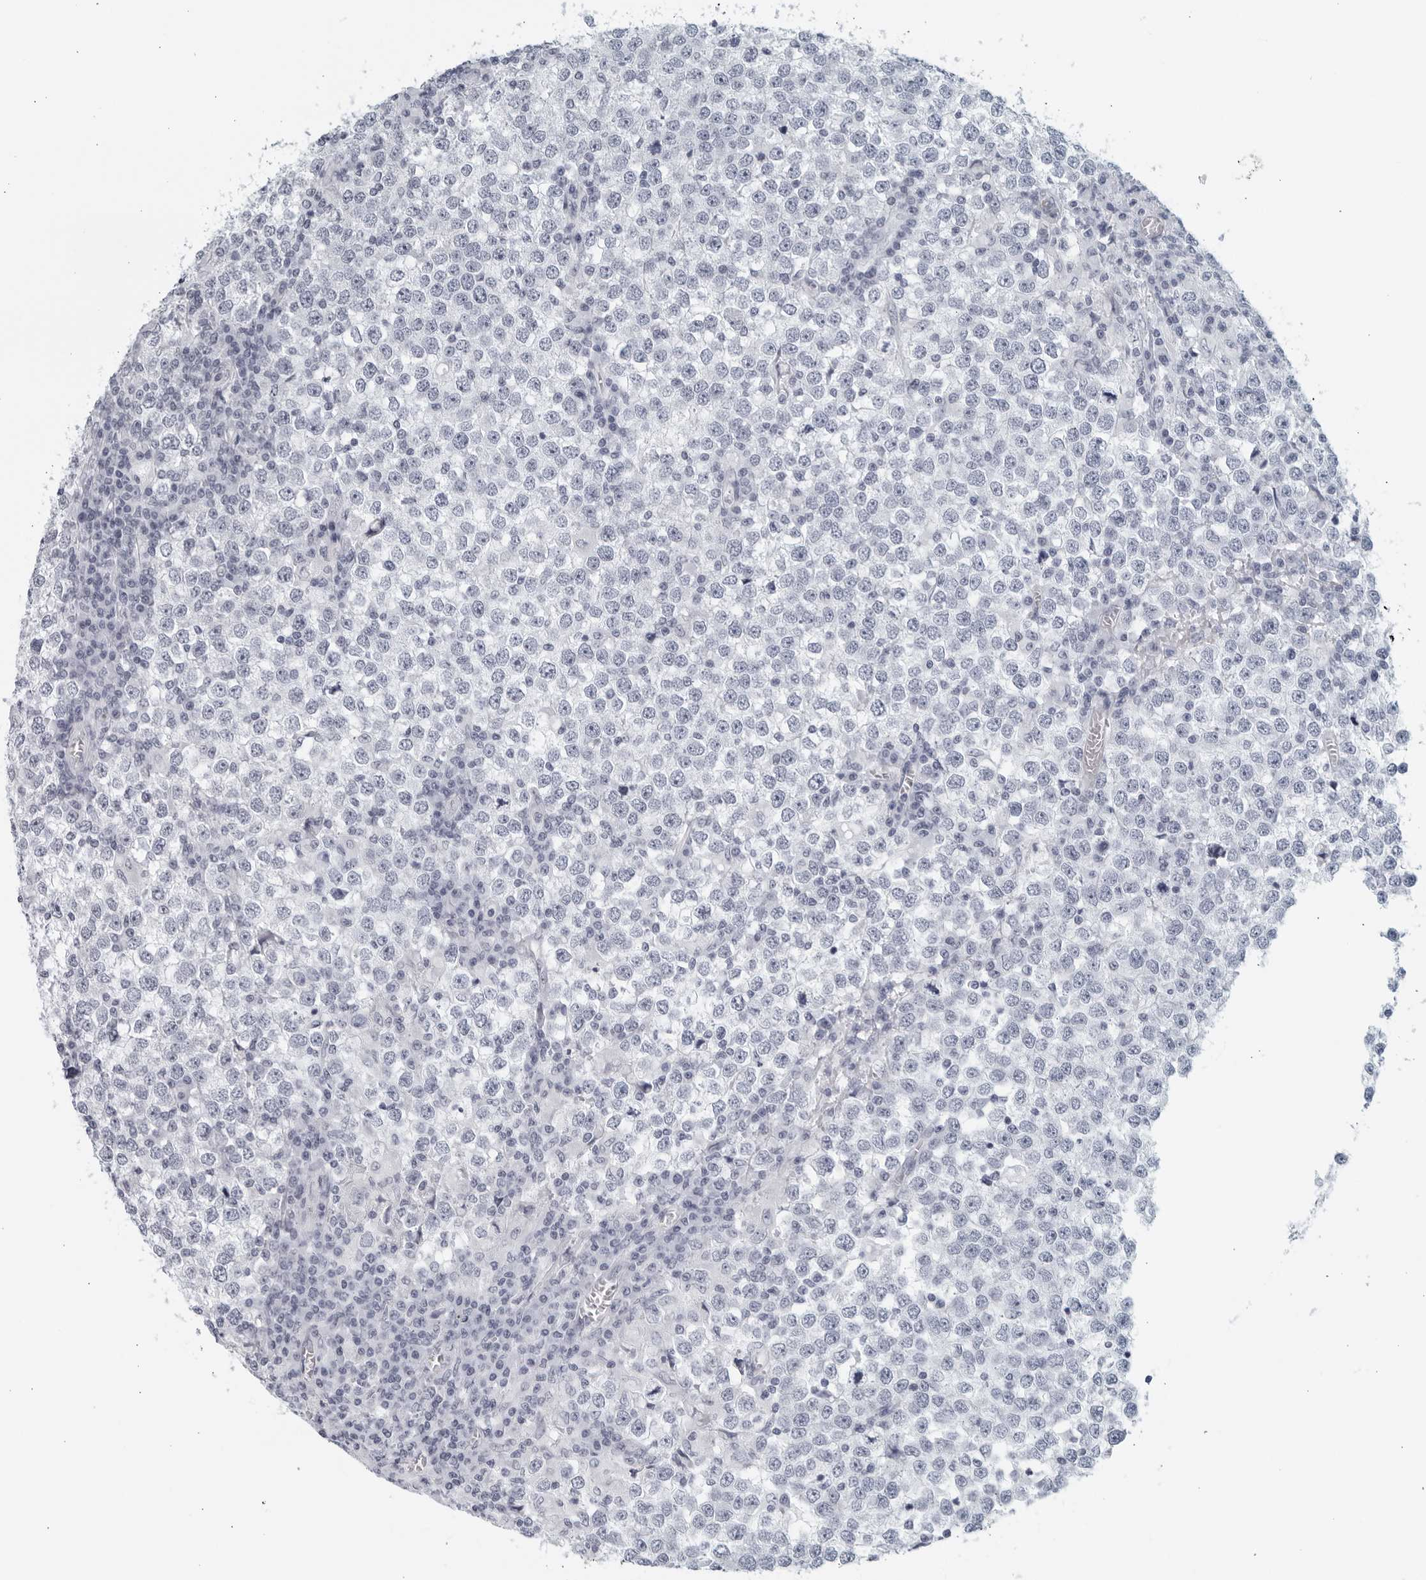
{"staining": {"intensity": "negative", "quantity": "none", "location": "none"}, "tissue": "testis cancer", "cell_type": "Tumor cells", "image_type": "cancer", "snomed": [{"axis": "morphology", "description": "Seminoma, NOS"}, {"axis": "topography", "description": "Testis"}], "caption": "Testis cancer was stained to show a protein in brown. There is no significant expression in tumor cells. (Stains: DAB immunohistochemistry (IHC) with hematoxylin counter stain, Microscopy: brightfield microscopy at high magnification).", "gene": "KLK7", "patient": {"sex": "male", "age": 65}}